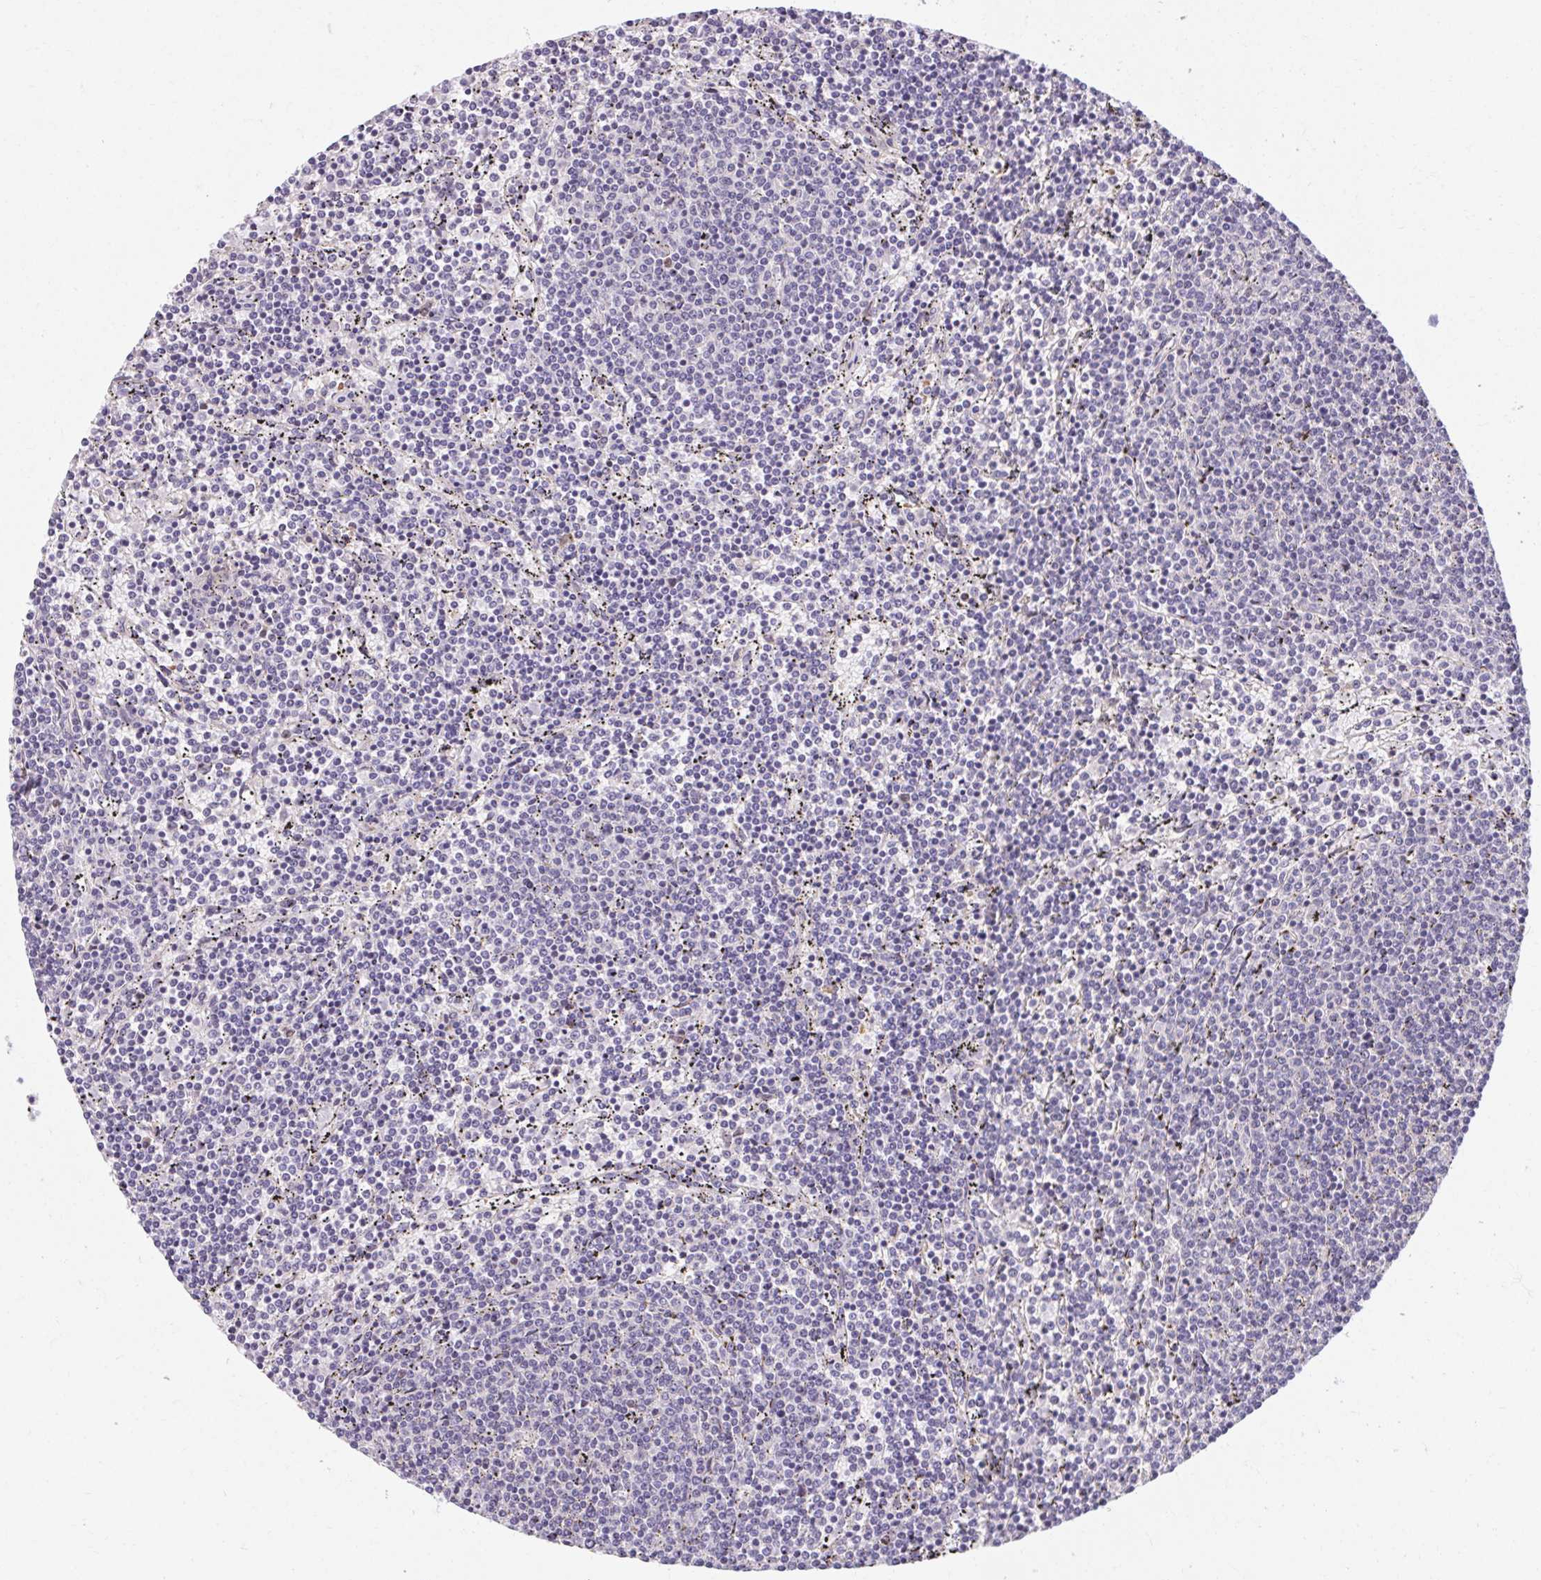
{"staining": {"intensity": "negative", "quantity": "none", "location": "none"}, "tissue": "lymphoma", "cell_type": "Tumor cells", "image_type": "cancer", "snomed": [{"axis": "morphology", "description": "Malignant lymphoma, non-Hodgkin's type, Low grade"}, {"axis": "topography", "description": "Spleen"}], "caption": "Immunohistochemistry (IHC) of human lymphoma reveals no staining in tumor cells. (DAB immunohistochemistry (IHC) with hematoxylin counter stain).", "gene": "TMEM52B", "patient": {"sex": "female", "age": 50}}